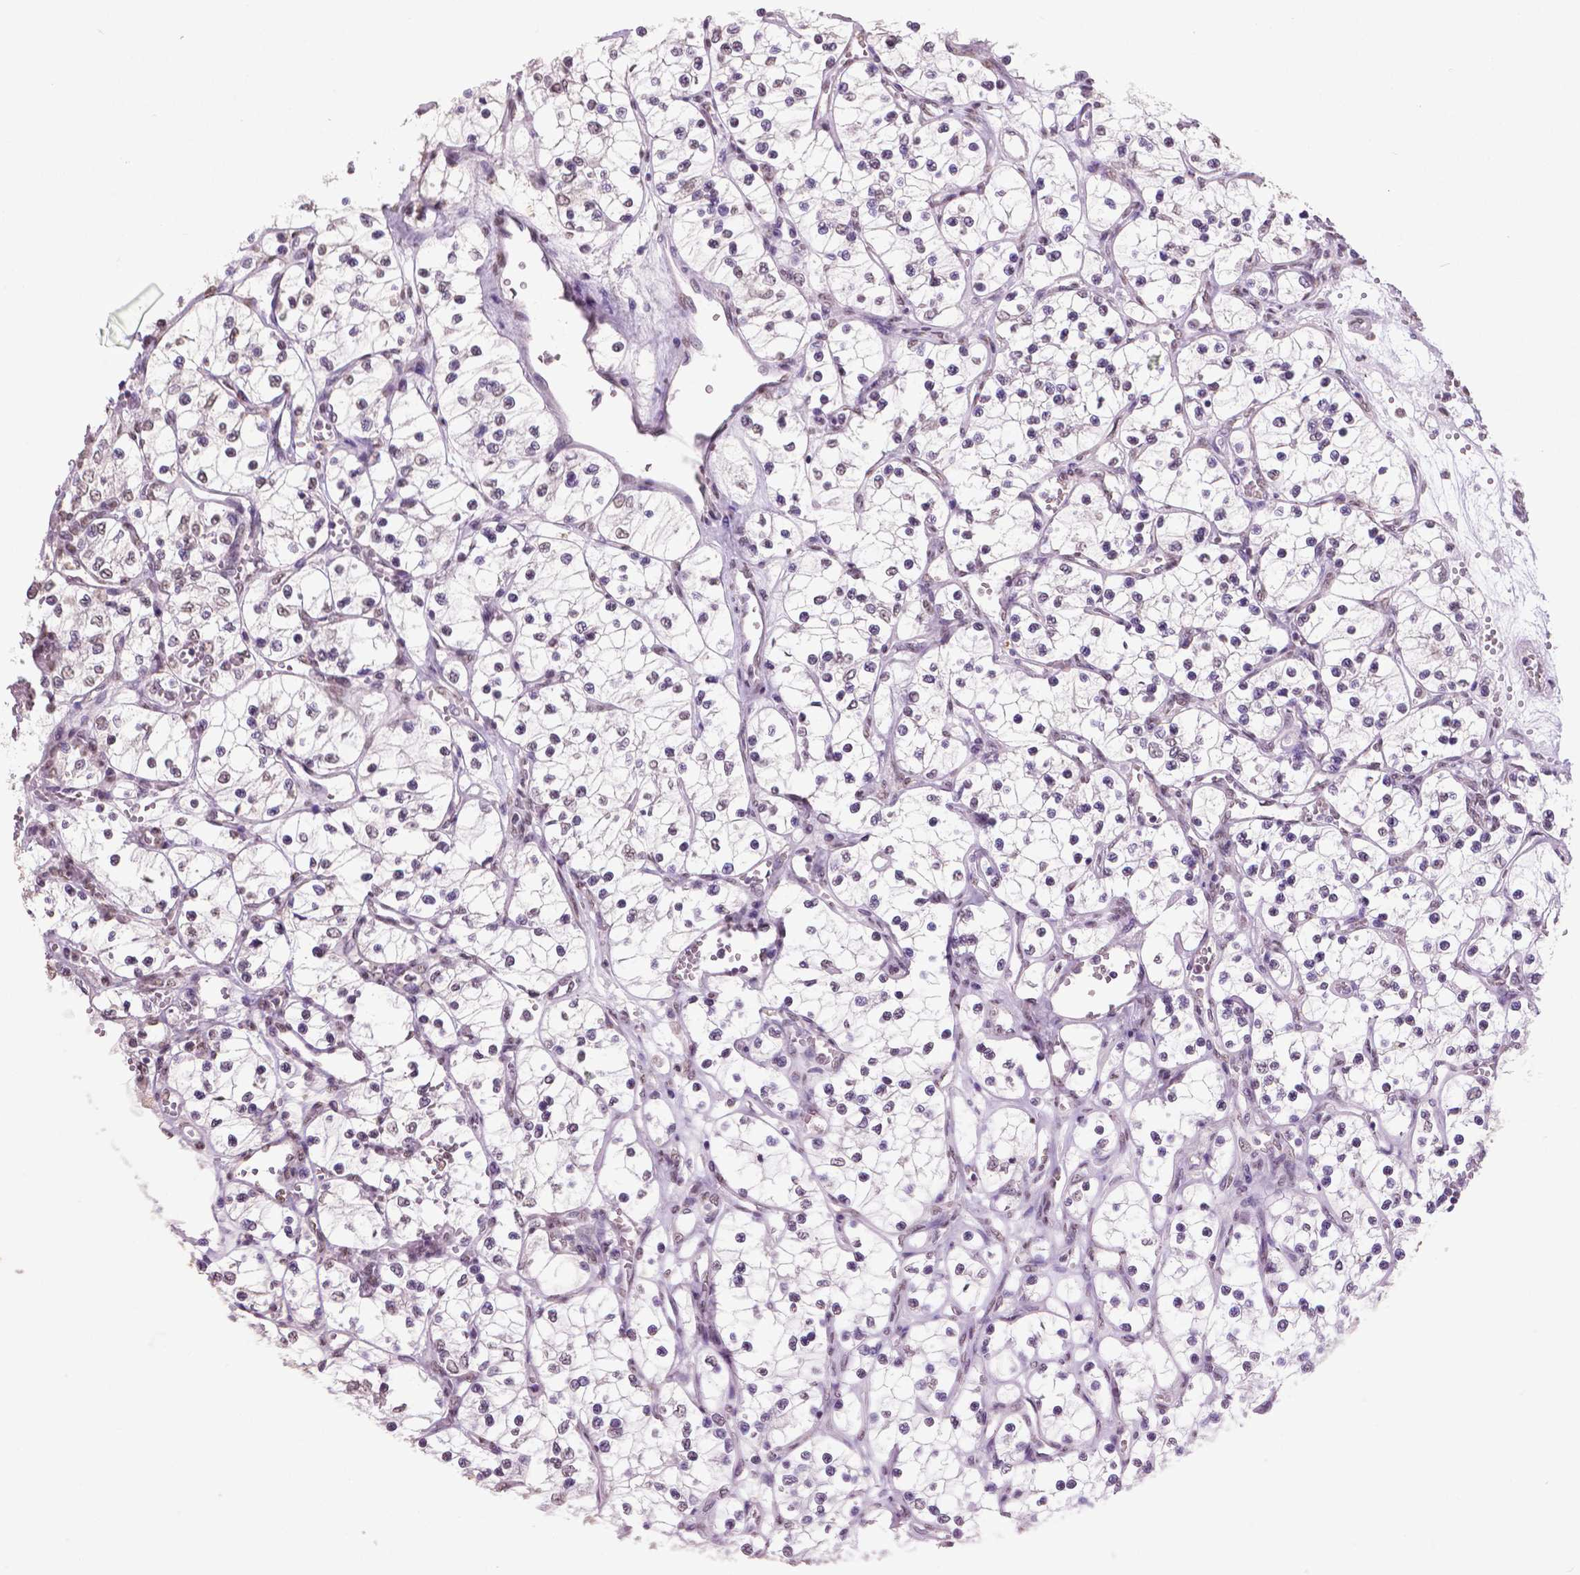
{"staining": {"intensity": "negative", "quantity": "none", "location": "none"}, "tissue": "renal cancer", "cell_type": "Tumor cells", "image_type": "cancer", "snomed": [{"axis": "morphology", "description": "Adenocarcinoma, NOS"}, {"axis": "topography", "description": "Kidney"}], "caption": "An immunohistochemistry (IHC) photomicrograph of renal cancer is shown. There is no staining in tumor cells of renal cancer. (DAB immunohistochemistry (IHC), high magnification).", "gene": "IGF2BP1", "patient": {"sex": "female", "age": 69}}